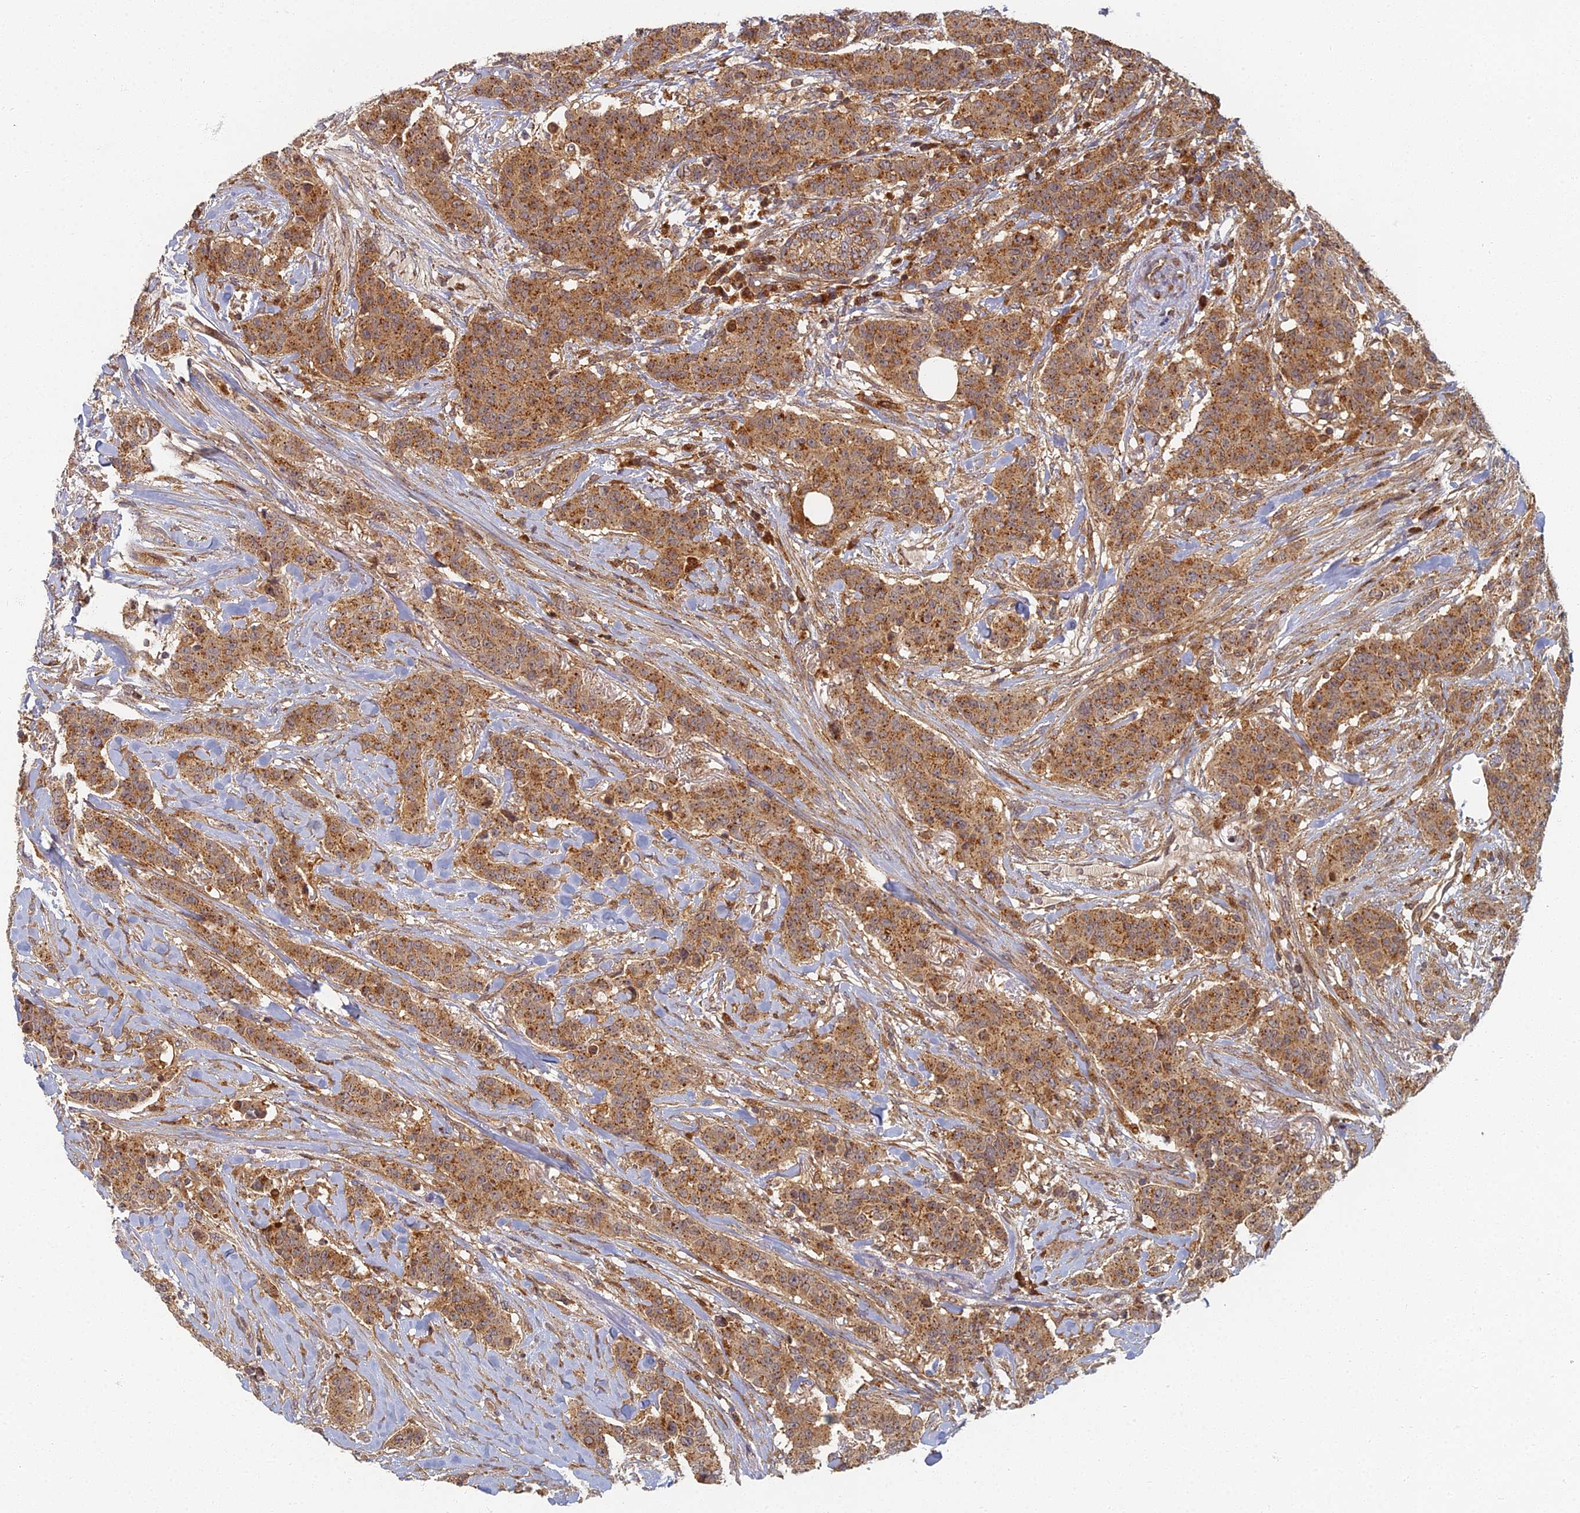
{"staining": {"intensity": "moderate", "quantity": ">75%", "location": "cytoplasmic/membranous"}, "tissue": "breast cancer", "cell_type": "Tumor cells", "image_type": "cancer", "snomed": [{"axis": "morphology", "description": "Duct carcinoma"}, {"axis": "topography", "description": "Breast"}], "caption": "This photomicrograph exhibits breast cancer (invasive ductal carcinoma) stained with immunohistochemistry (IHC) to label a protein in brown. The cytoplasmic/membranous of tumor cells show moderate positivity for the protein. Nuclei are counter-stained blue.", "gene": "INO80D", "patient": {"sex": "female", "age": 40}}